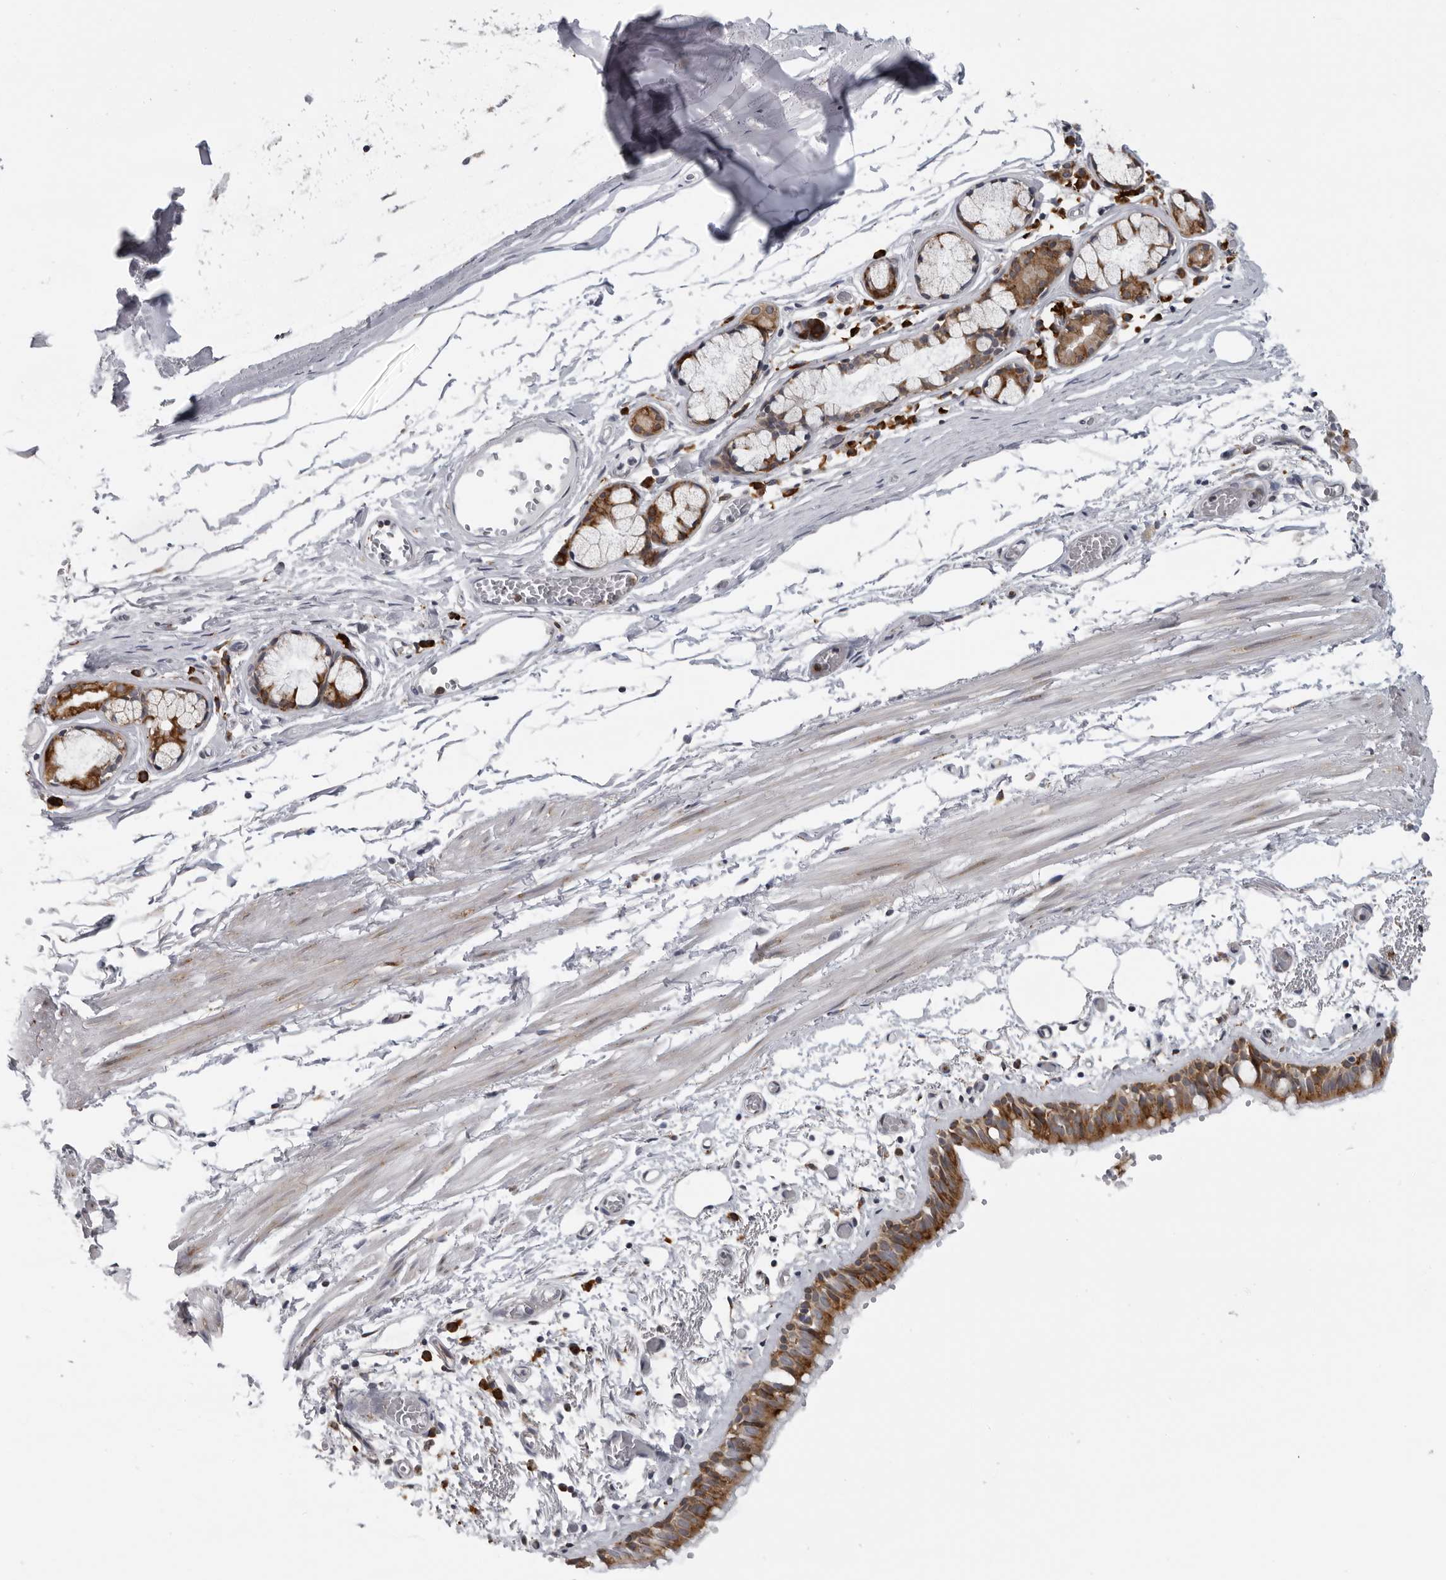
{"staining": {"intensity": "strong", "quantity": ">75%", "location": "cytoplasmic/membranous"}, "tissue": "bronchus", "cell_type": "Respiratory epithelial cells", "image_type": "normal", "snomed": [{"axis": "morphology", "description": "Normal tissue, NOS"}, {"axis": "topography", "description": "Bronchus"}, {"axis": "topography", "description": "Lung"}], "caption": "A photomicrograph of bronchus stained for a protein displays strong cytoplasmic/membranous brown staining in respiratory epithelial cells.", "gene": "ALPK2", "patient": {"sex": "male", "age": 56}}